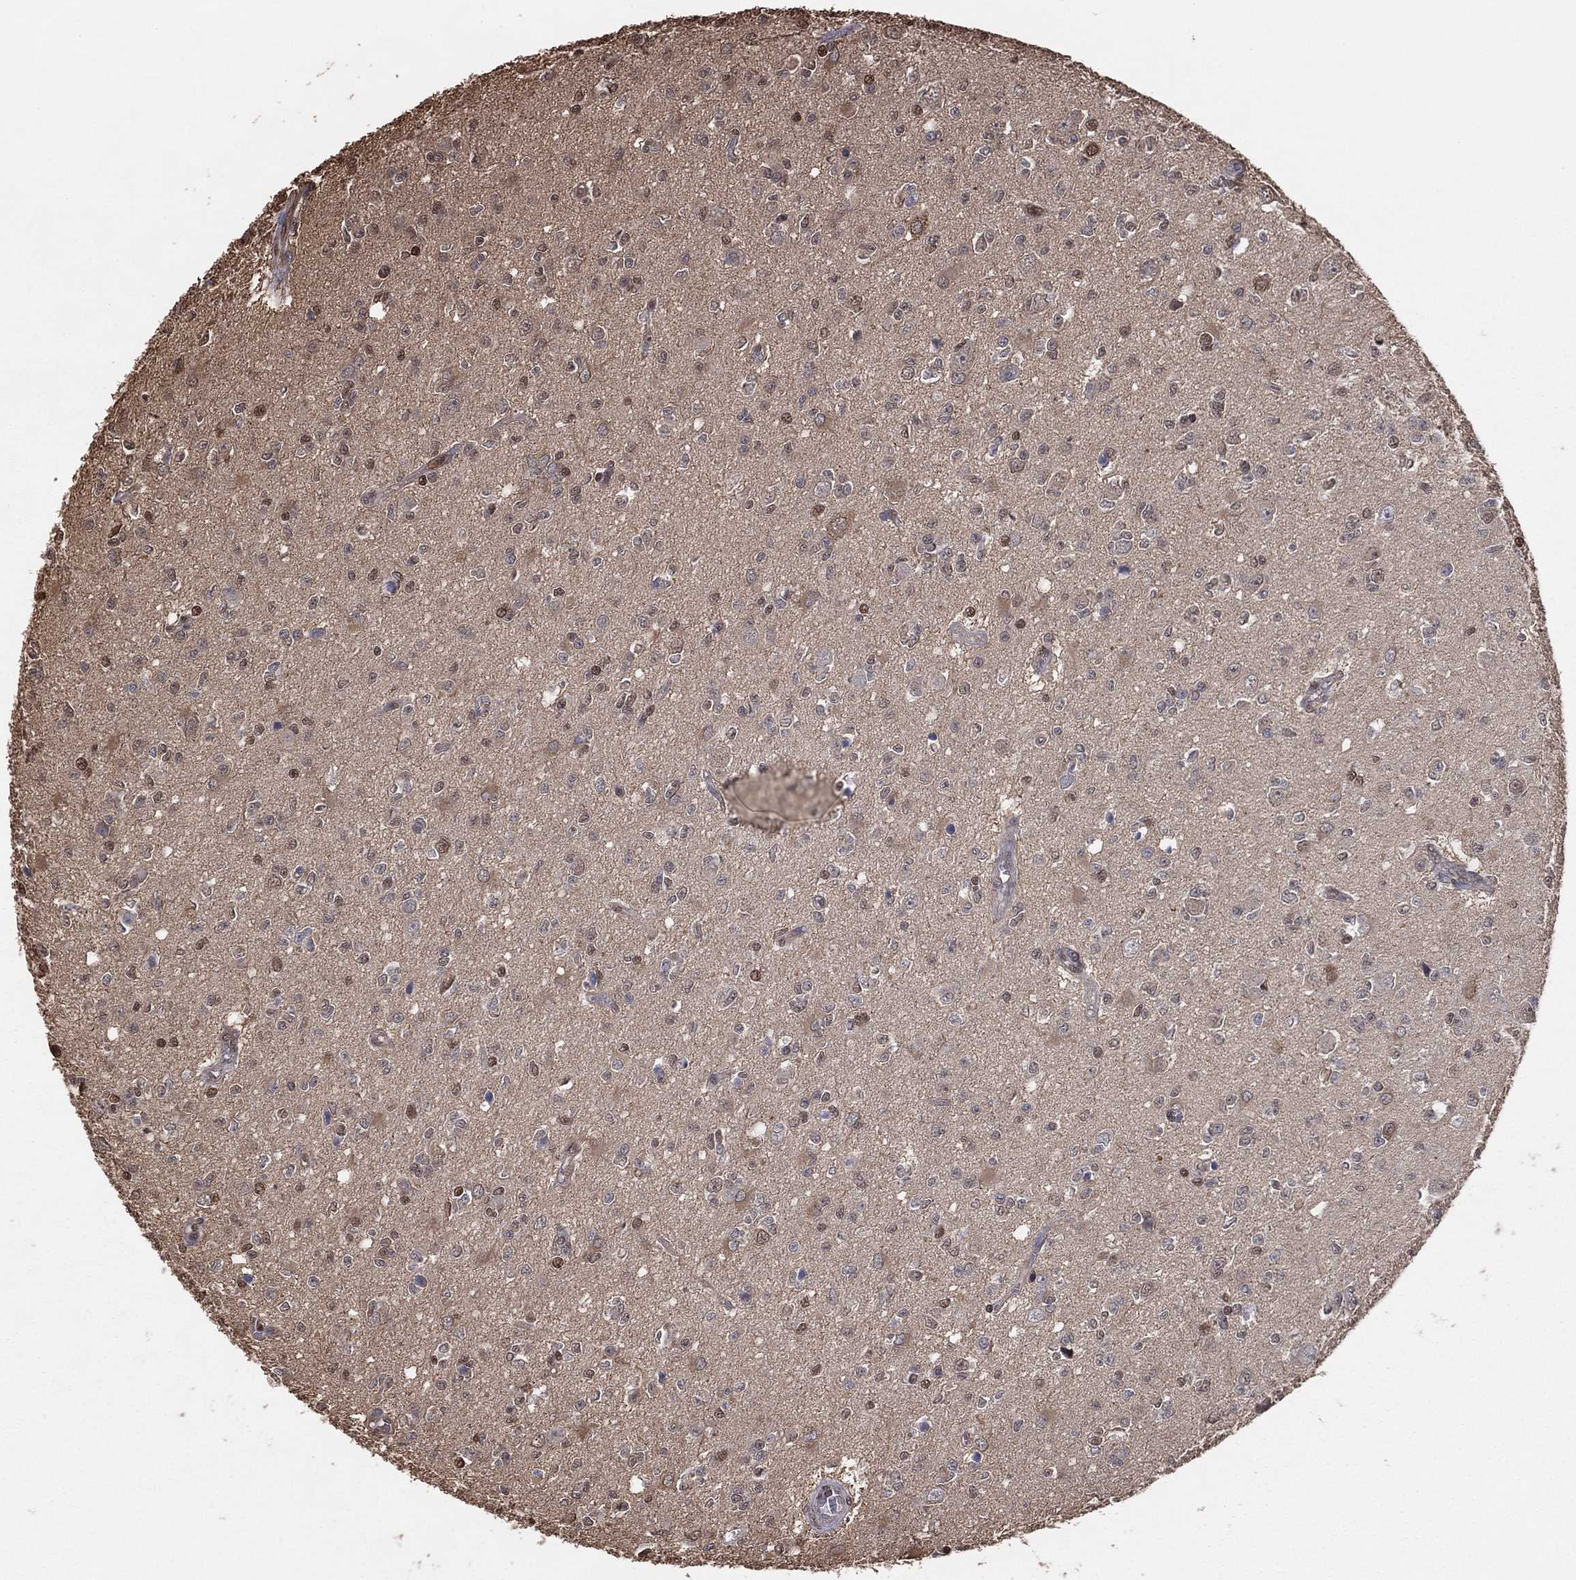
{"staining": {"intensity": "moderate", "quantity": "<25%", "location": "nuclear"}, "tissue": "glioma", "cell_type": "Tumor cells", "image_type": "cancer", "snomed": [{"axis": "morphology", "description": "Glioma, malignant, Low grade"}, {"axis": "topography", "description": "Brain"}], "caption": "Malignant glioma (low-grade) stained with immunohistochemistry (IHC) displays moderate nuclear positivity in about <25% of tumor cells. The staining was performed using DAB to visualize the protein expression in brown, while the nuclei were stained in blue with hematoxylin (Magnification: 20x).", "gene": "GAPDH", "patient": {"sex": "female", "age": 45}}